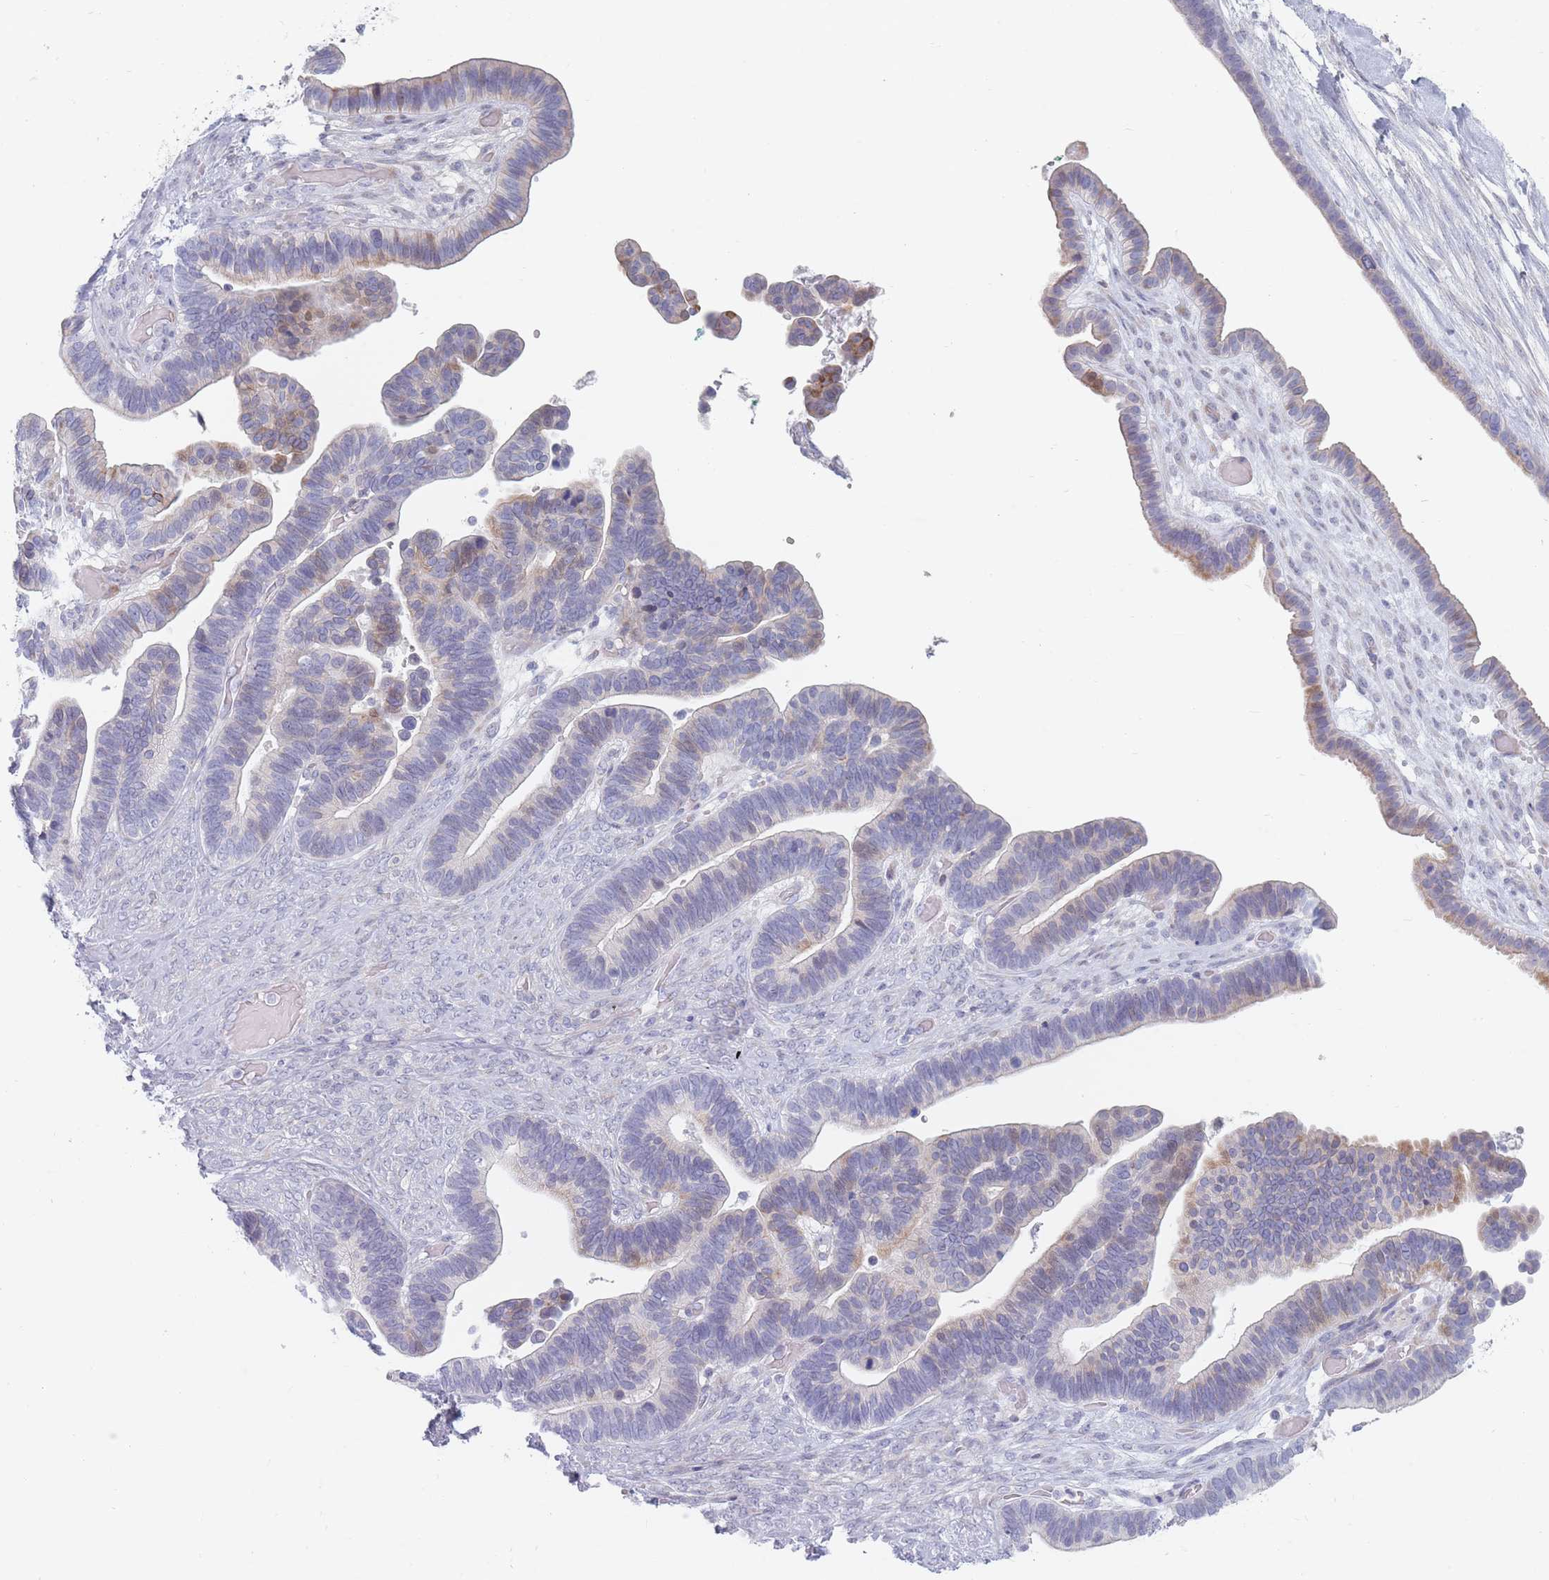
{"staining": {"intensity": "moderate", "quantity": "<25%", "location": "cytoplasmic/membranous"}, "tissue": "ovarian cancer", "cell_type": "Tumor cells", "image_type": "cancer", "snomed": [{"axis": "morphology", "description": "Cystadenocarcinoma, serous, NOS"}, {"axis": "topography", "description": "Ovary"}], "caption": "There is low levels of moderate cytoplasmic/membranous staining in tumor cells of ovarian cancer (serous cystadenocarcinoma), as demonstrated by immunohistochemical staining (brown color).", "gene": "SPATS1", "patient": {"sex": "female", "age": 56}}